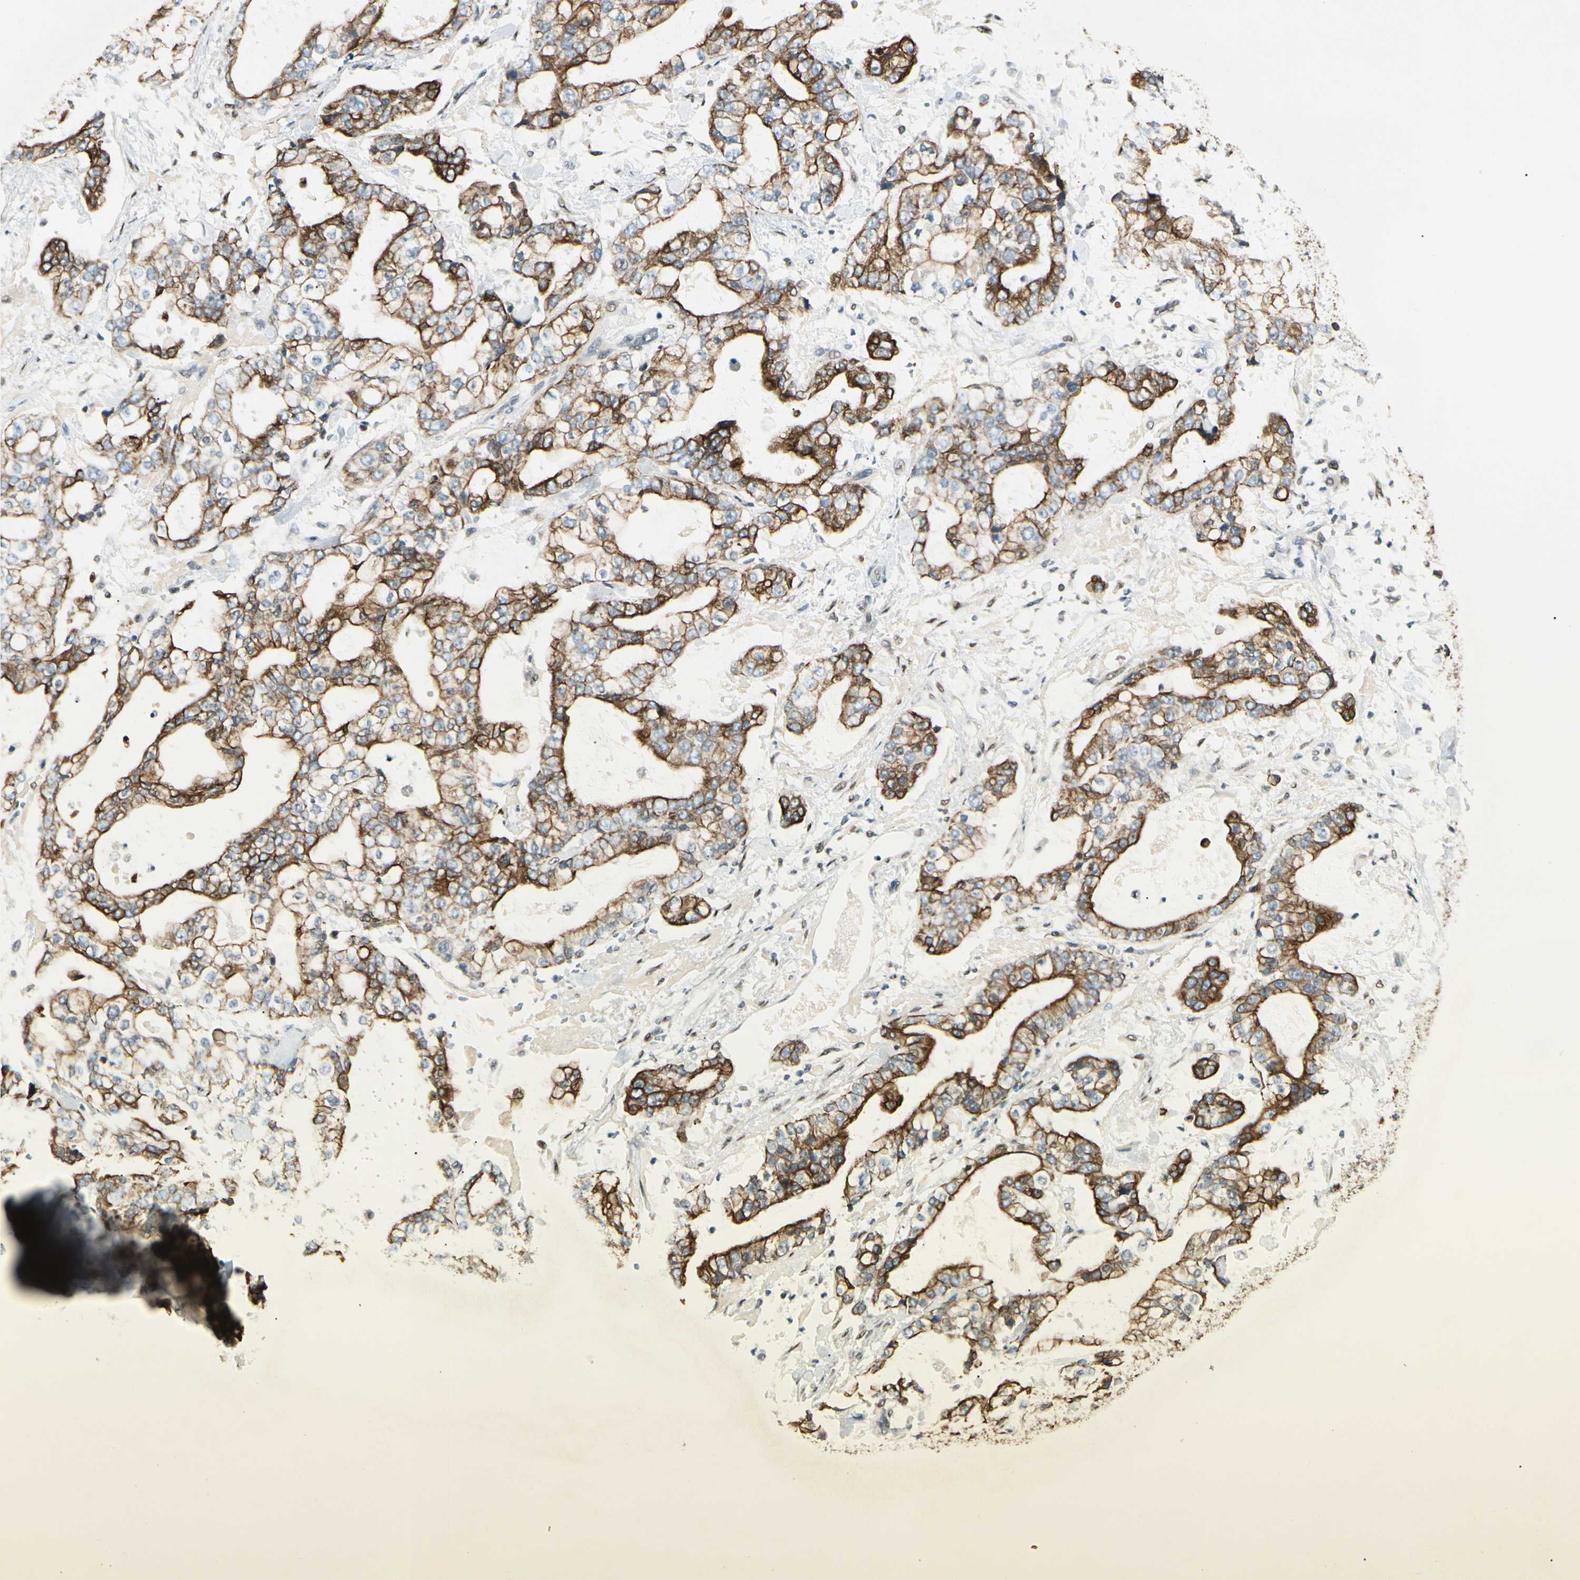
{"staining": {"intensity": "strong", "quantity": ">75%", "location": "cytoplasmic/membranous"}, "tissue": "stomach cancer", "cell_type": "Tumor cells", "image_type": "cancer", "snomed": [{"axis": "morphology", "description": "Normal tissue, NOS"}, {"axis": "morphology", "description": "Adenocarcinoma, NOS"}, {"axis": "topography", "description": "Stomach, upper"}, {"axis": "topography", "description": "Stomach"}], "caption": "A high-resolution photomicrograph shows immunohistochemistry staining of stomach adenocarcinoma, which displays strong cytoplasmic/membranous positivity in about >75% of tumor cells.", "gene": "ATXN1", "patient": {"sex": "male", "age": 76}}